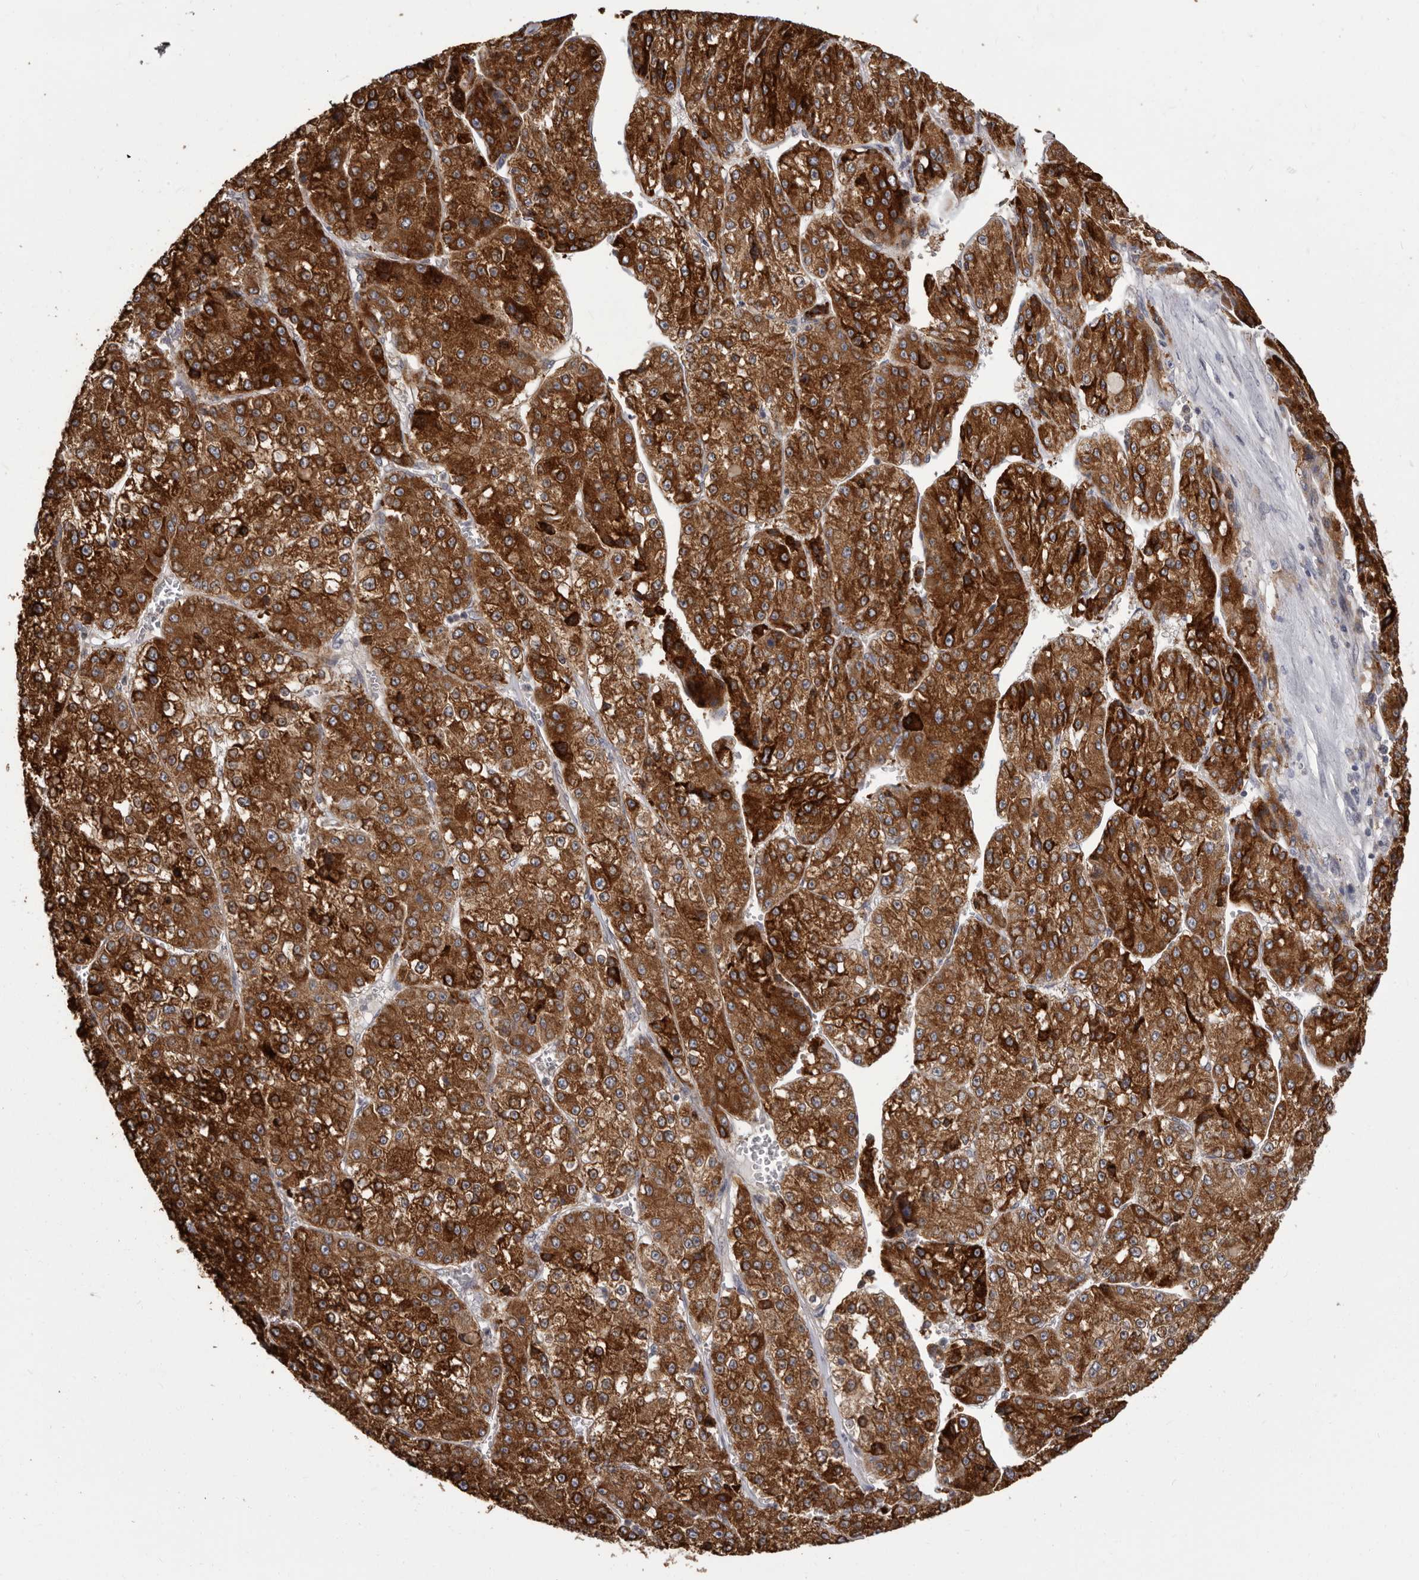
{"staining": {"intensity": "strong", "quantity": ">75%", "location": "cytoplasmic/membranous"}, "tissue": "liver cancer", "cell_type": "Tumor cells", "image_type": "cancer", "snomed": [{"axis": "morphology", "description": "Carcinoma, Hepatocellular, NOS"}, {"axis": "topography", "description": "Liver"}], "caption": "A brown stain labels strong cytoplasmic/membranous staining of a protein in human liver cancer (hepatocellular carcinoma) tumor cells.", "gene": "HRH1", "patient": {"sex": "female", "age": 73}}